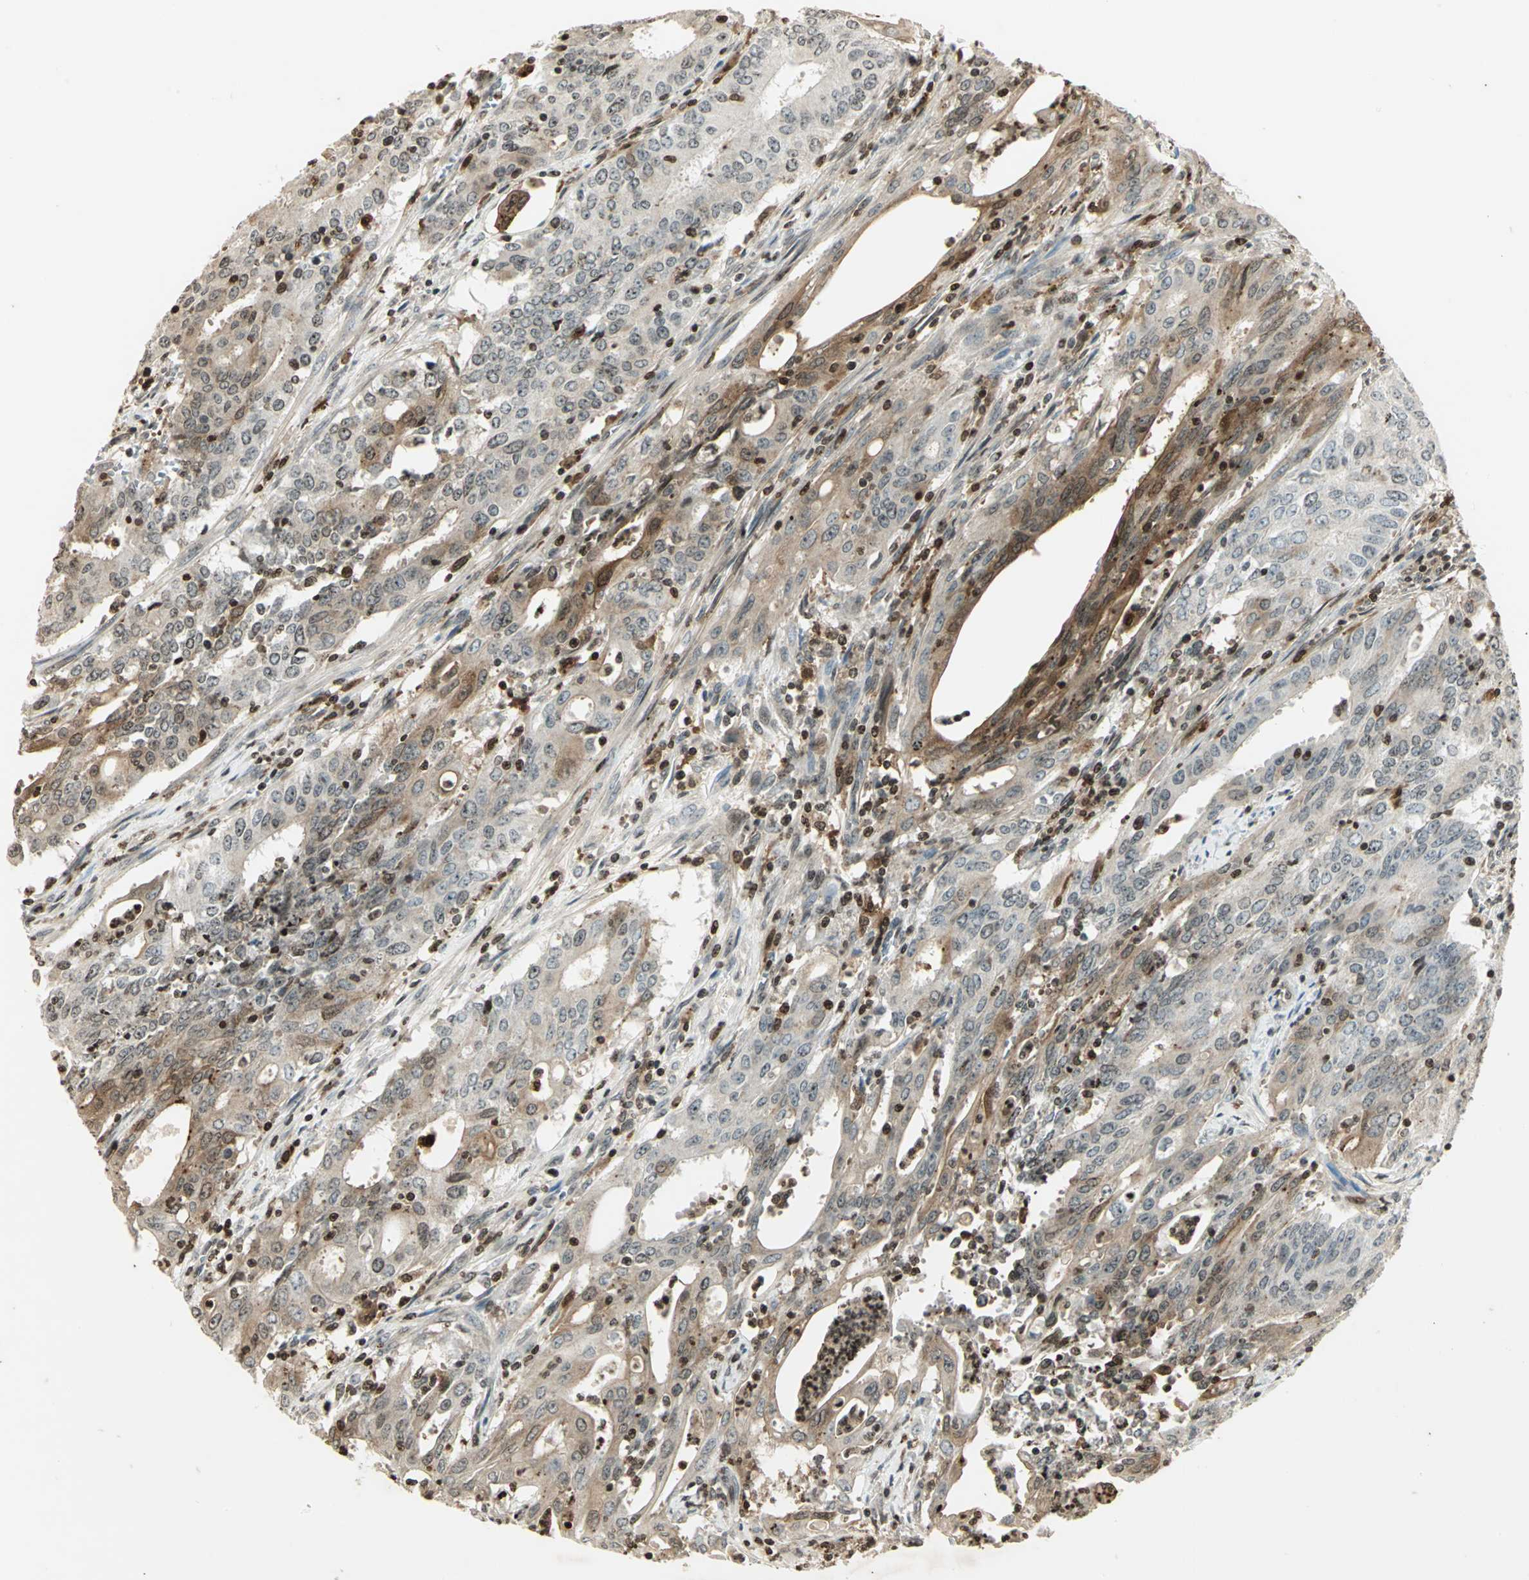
{"staining": {"intensity": "moderate", "quantity": ">75%", "location": "cytoplasmic/membranous,nuclear"}, "tissue": "cervical cancer", "cell_type": "Tumor cells", "image_type": "cancer", "snomed": [{"axis": "morphology", "description": "Adenocarcinoma, NOS"}, {"axis": "topography", "description": "Cervix"}], "caption": "An immunohistochemistry (IHC) micrograph of tumor tissue is shown. Protein staining in brown labels moderate cytoplasmic/membranous and nuclear positivity in cervical cancer within tumor cells.", "gene": "LGALS3", "patient": {"sex": "female", "age": 44}}